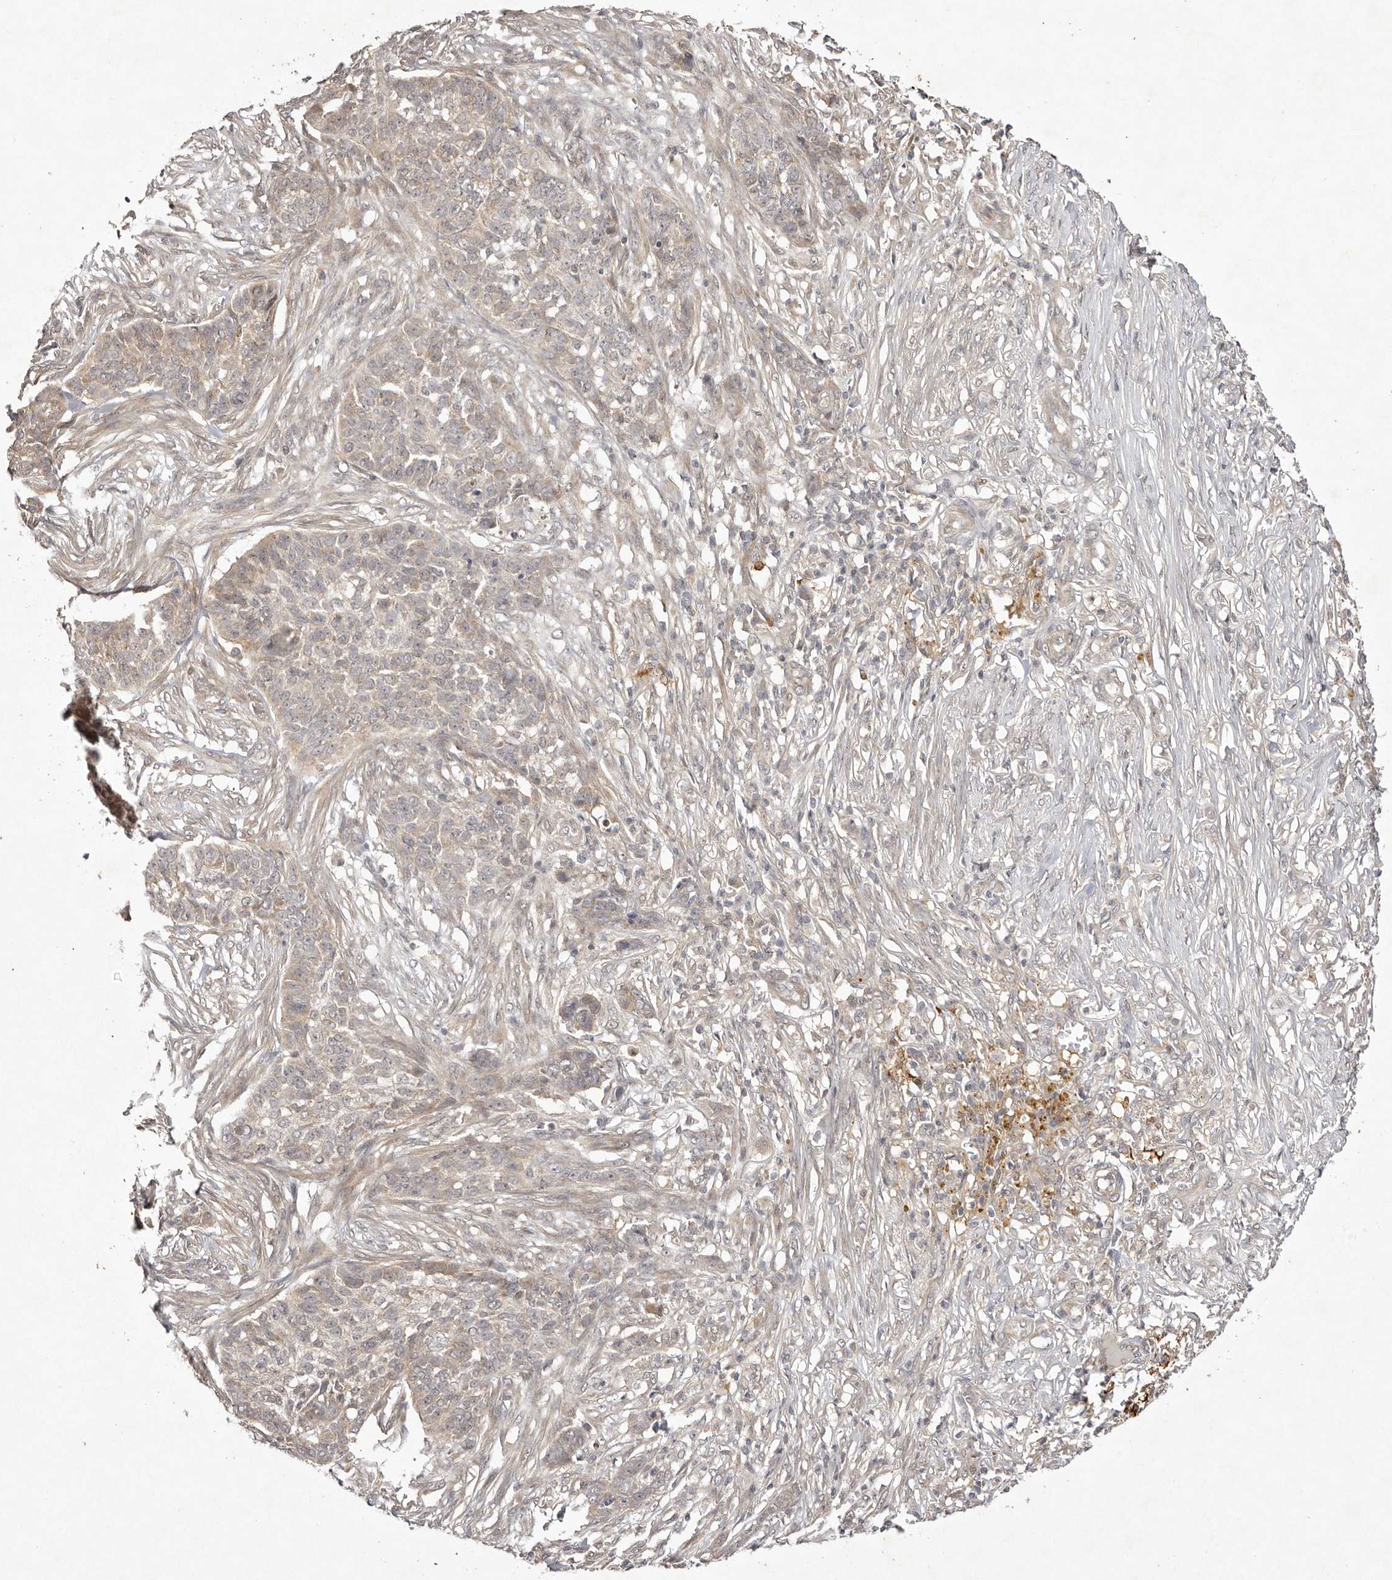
{"staining": {"intensity": "weak", "quantity": "25%-75%", "location": "cytoplasmic/membranous"}, "tissue": "skin cancer", "cell_type": "Tumor cells", "image_type": "cancer", "snomed": [{"axis": "morphology", "description": "Basal cell carcinoma"}, {"axis": "topography", "description": "Skin"}], "caption": "High-power microscopy captured an IHC histopathology image of skin cancer, revealing weak cytoplasmic/membranous expression in about 25%-75% of tumor cells. Using DAB (brown) and hematoxylin (blue) stains, captured at high magnification using brightfield microscopy.", "gene": "BUD31", "patient": {"sex": "male", "age": 85}}